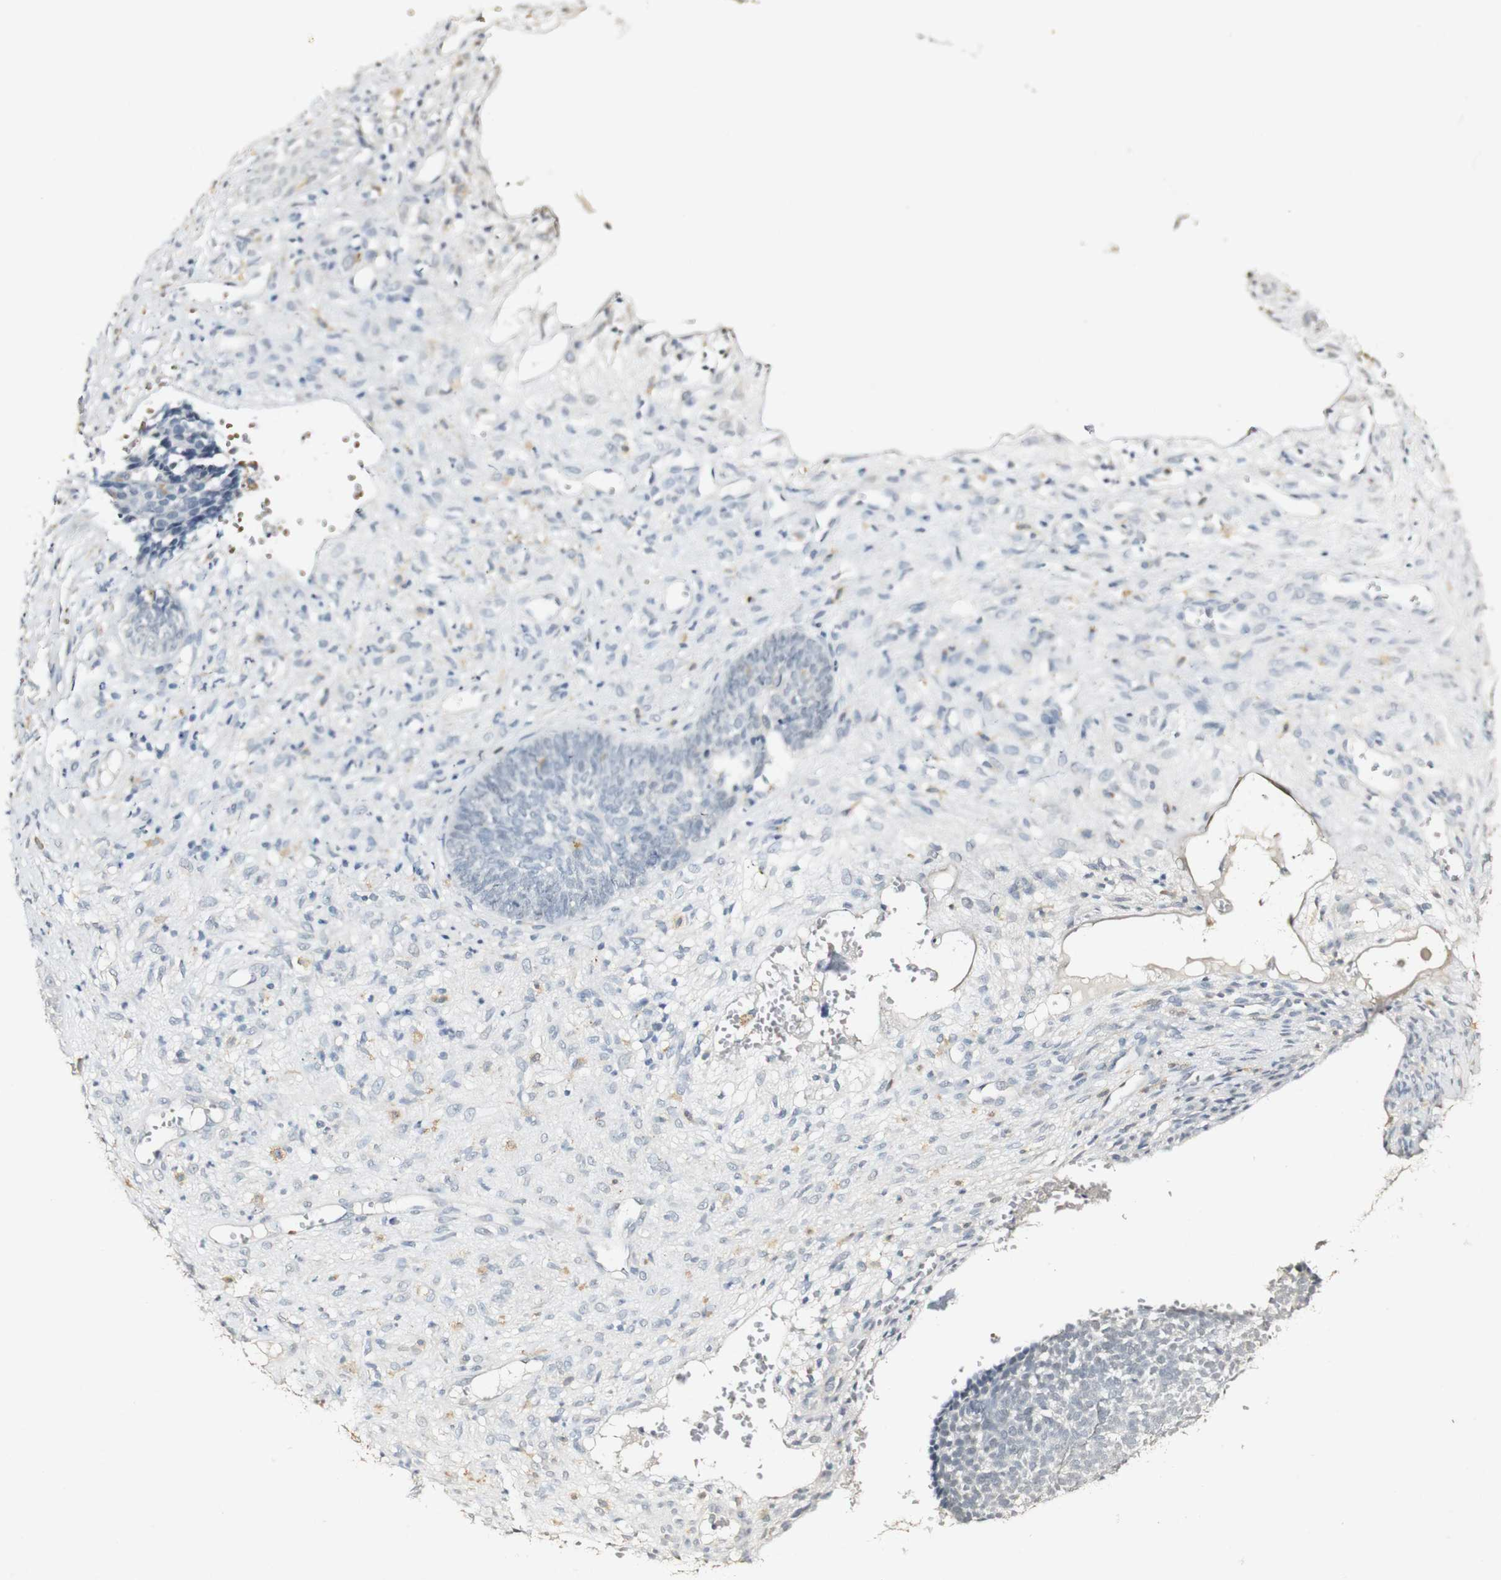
{"staining": {"intensity": "negative", "quantity": "none", "location": "none"}, "tissue": "skin cancer", "cell_type": "Tumor cells", "image_type": "cancer", "snomed": [{"axis": "morphology", "description": "Basal cell carcinoma"}, {"axis": "topography", "description": "Skin"}], "caption": "Tumor cells show no significant protein positivity in basal cell carcinoma (skin).", "gene": "SYT7", "patient": {"sex": "male", "age": 84}}